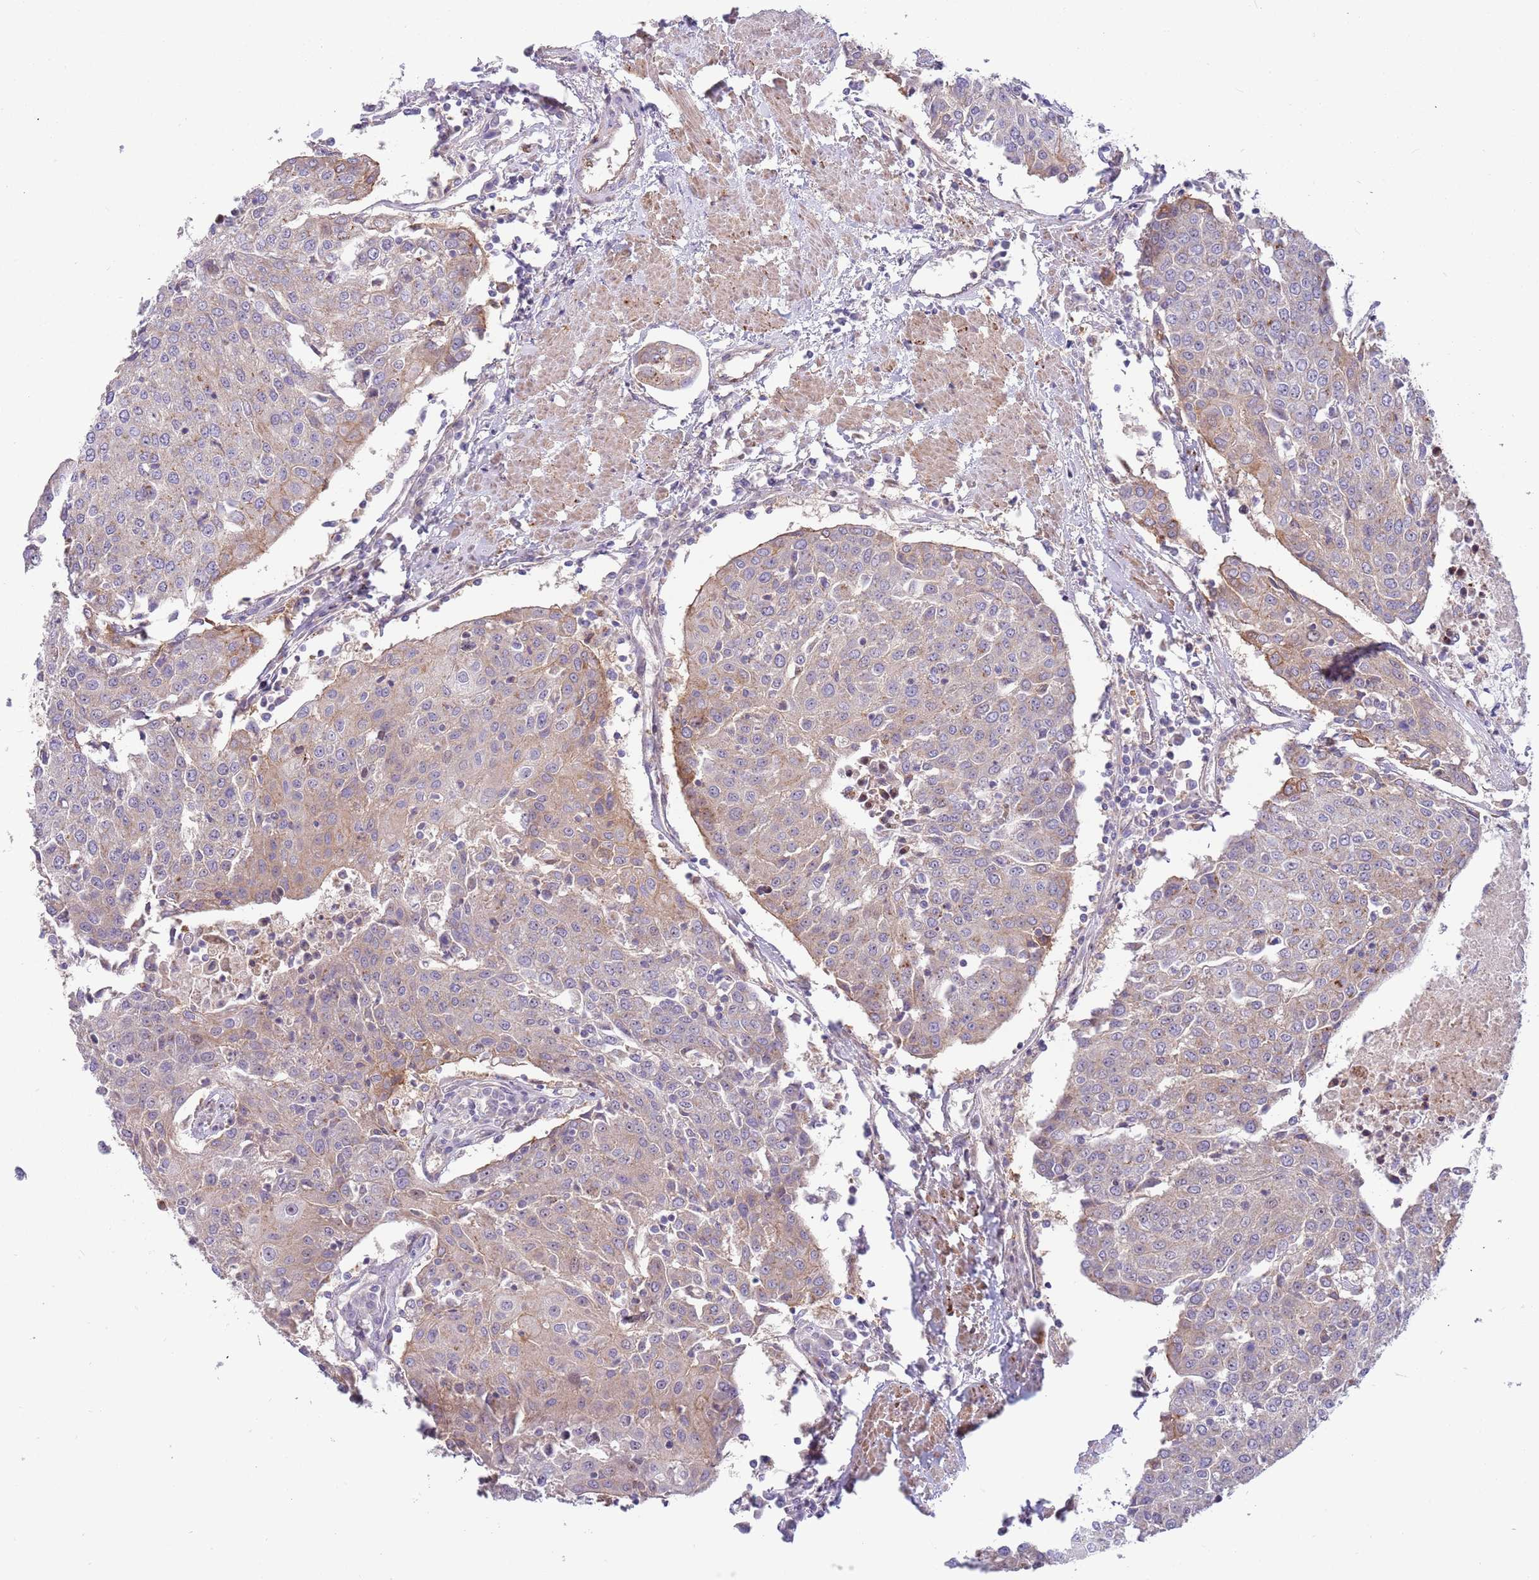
{"staining": {"intensity": "weak", "quantity": "25%-75%", "location": "cytoplasmic/membranous"}, "tissue": "urothelial cancer", "cell_type": "Tumor cells", "image_type": "cancer", "snomed": [{"axis": "morphology", "description": "Urothelial carcinoma, High grade"}, {"axis": "topography", "description": "Urinary bladder"}], "caption": "Immunohistochemical staining of high-grade urothelial carcinoma exhibits weak cytoplasmic/membranous protein positivity in approximately 25%-75% of tumor cells.", "gene": "ITGB6", "patient": {"sex": "female", "age": 85}}